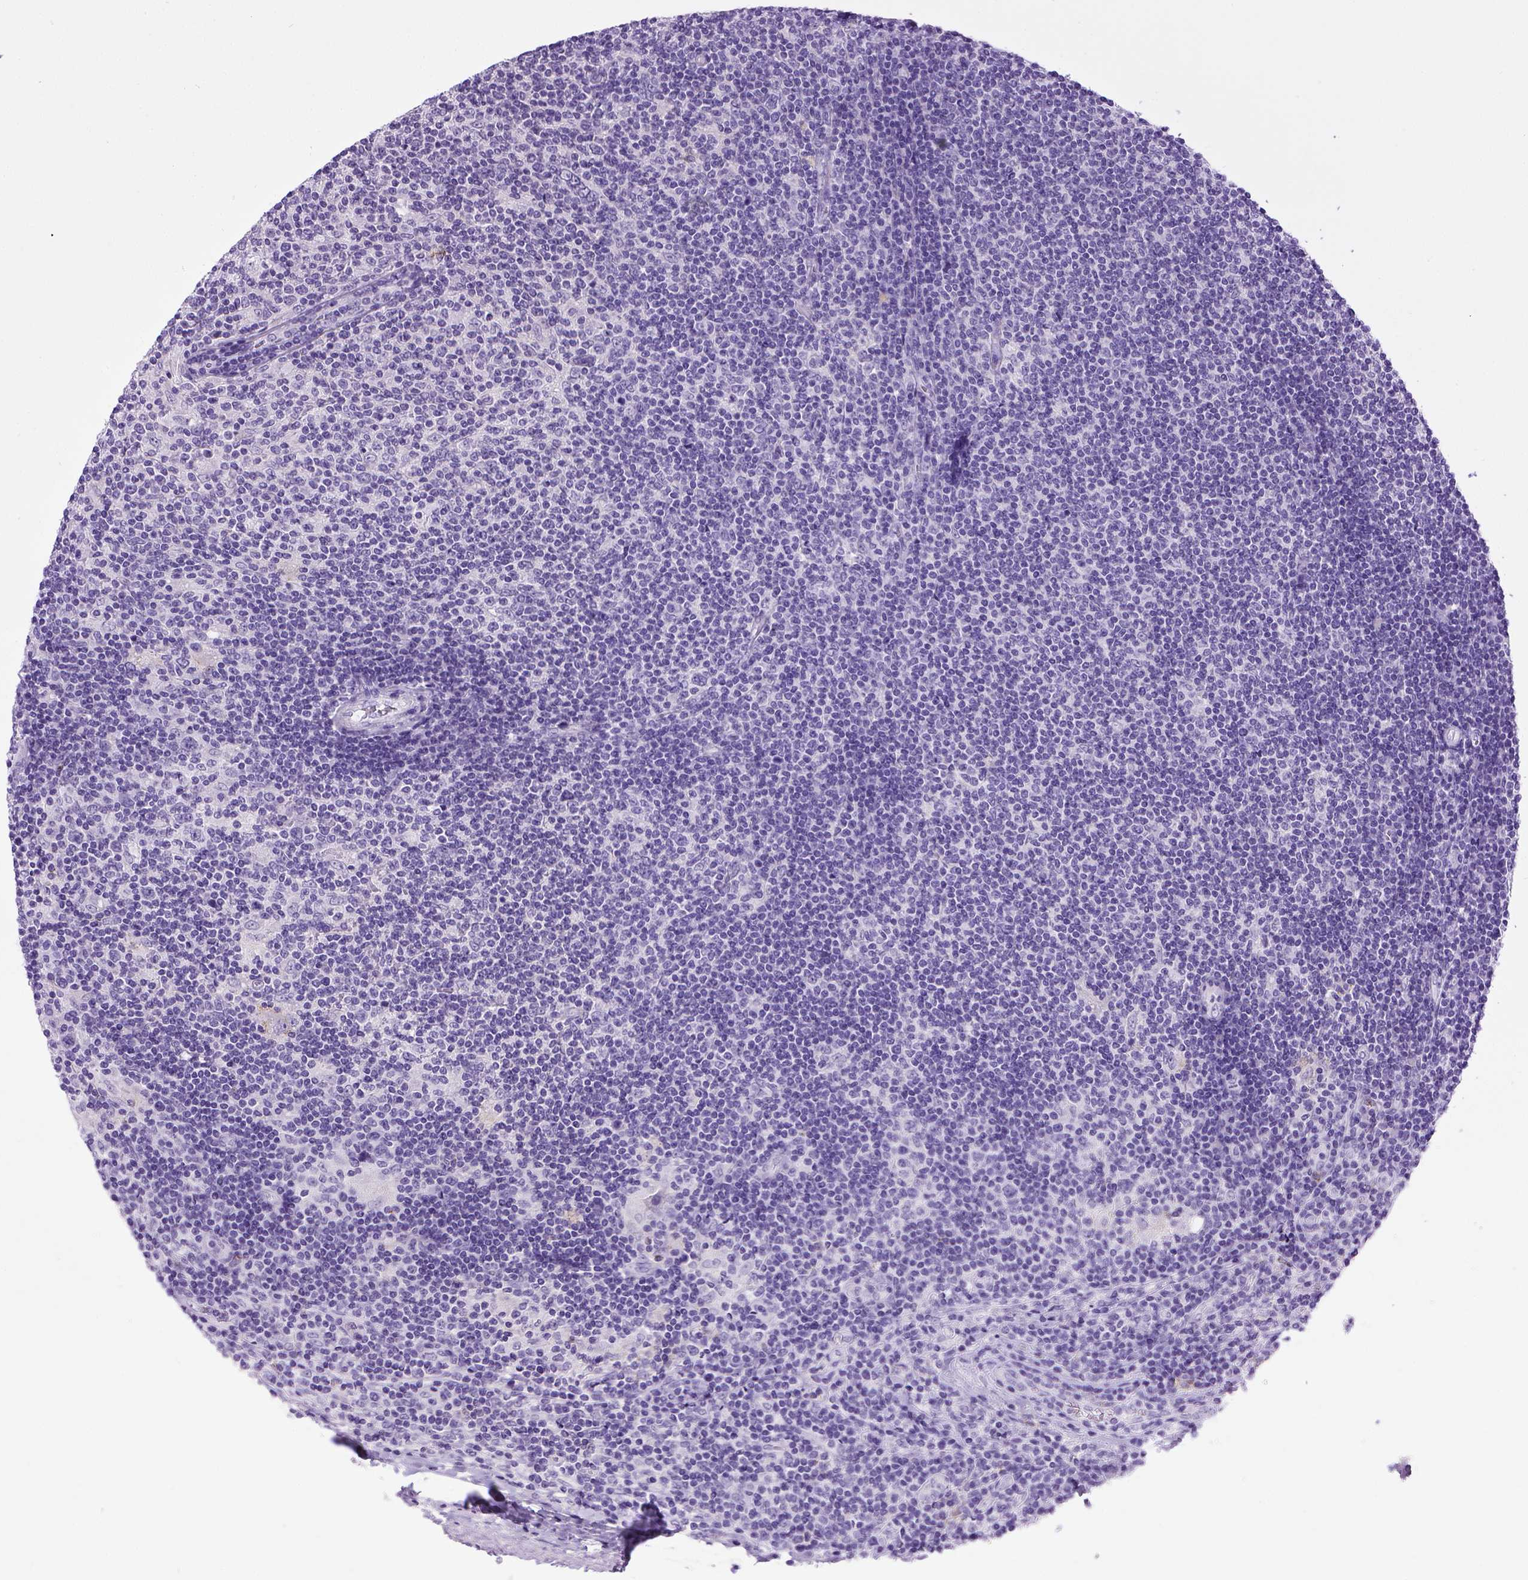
{"staining": {"intensity": "negative", "quantity": "none", "location": "none"}, "tissue": "lymphoma", "cell_type": "Tumor cells", "image_type": "cancer", "snomed": [{"axis": "morphology", "description": "Hodgkin's disease, NOS"}, {"axis": "topography", "description": "Lymph node"}], "caption": "Protein analysis of Hodgkin's disease reveals no significant staining in tumor cells.", "gene": "CDH1", "patient": {"sex": "male", "age": 40}}